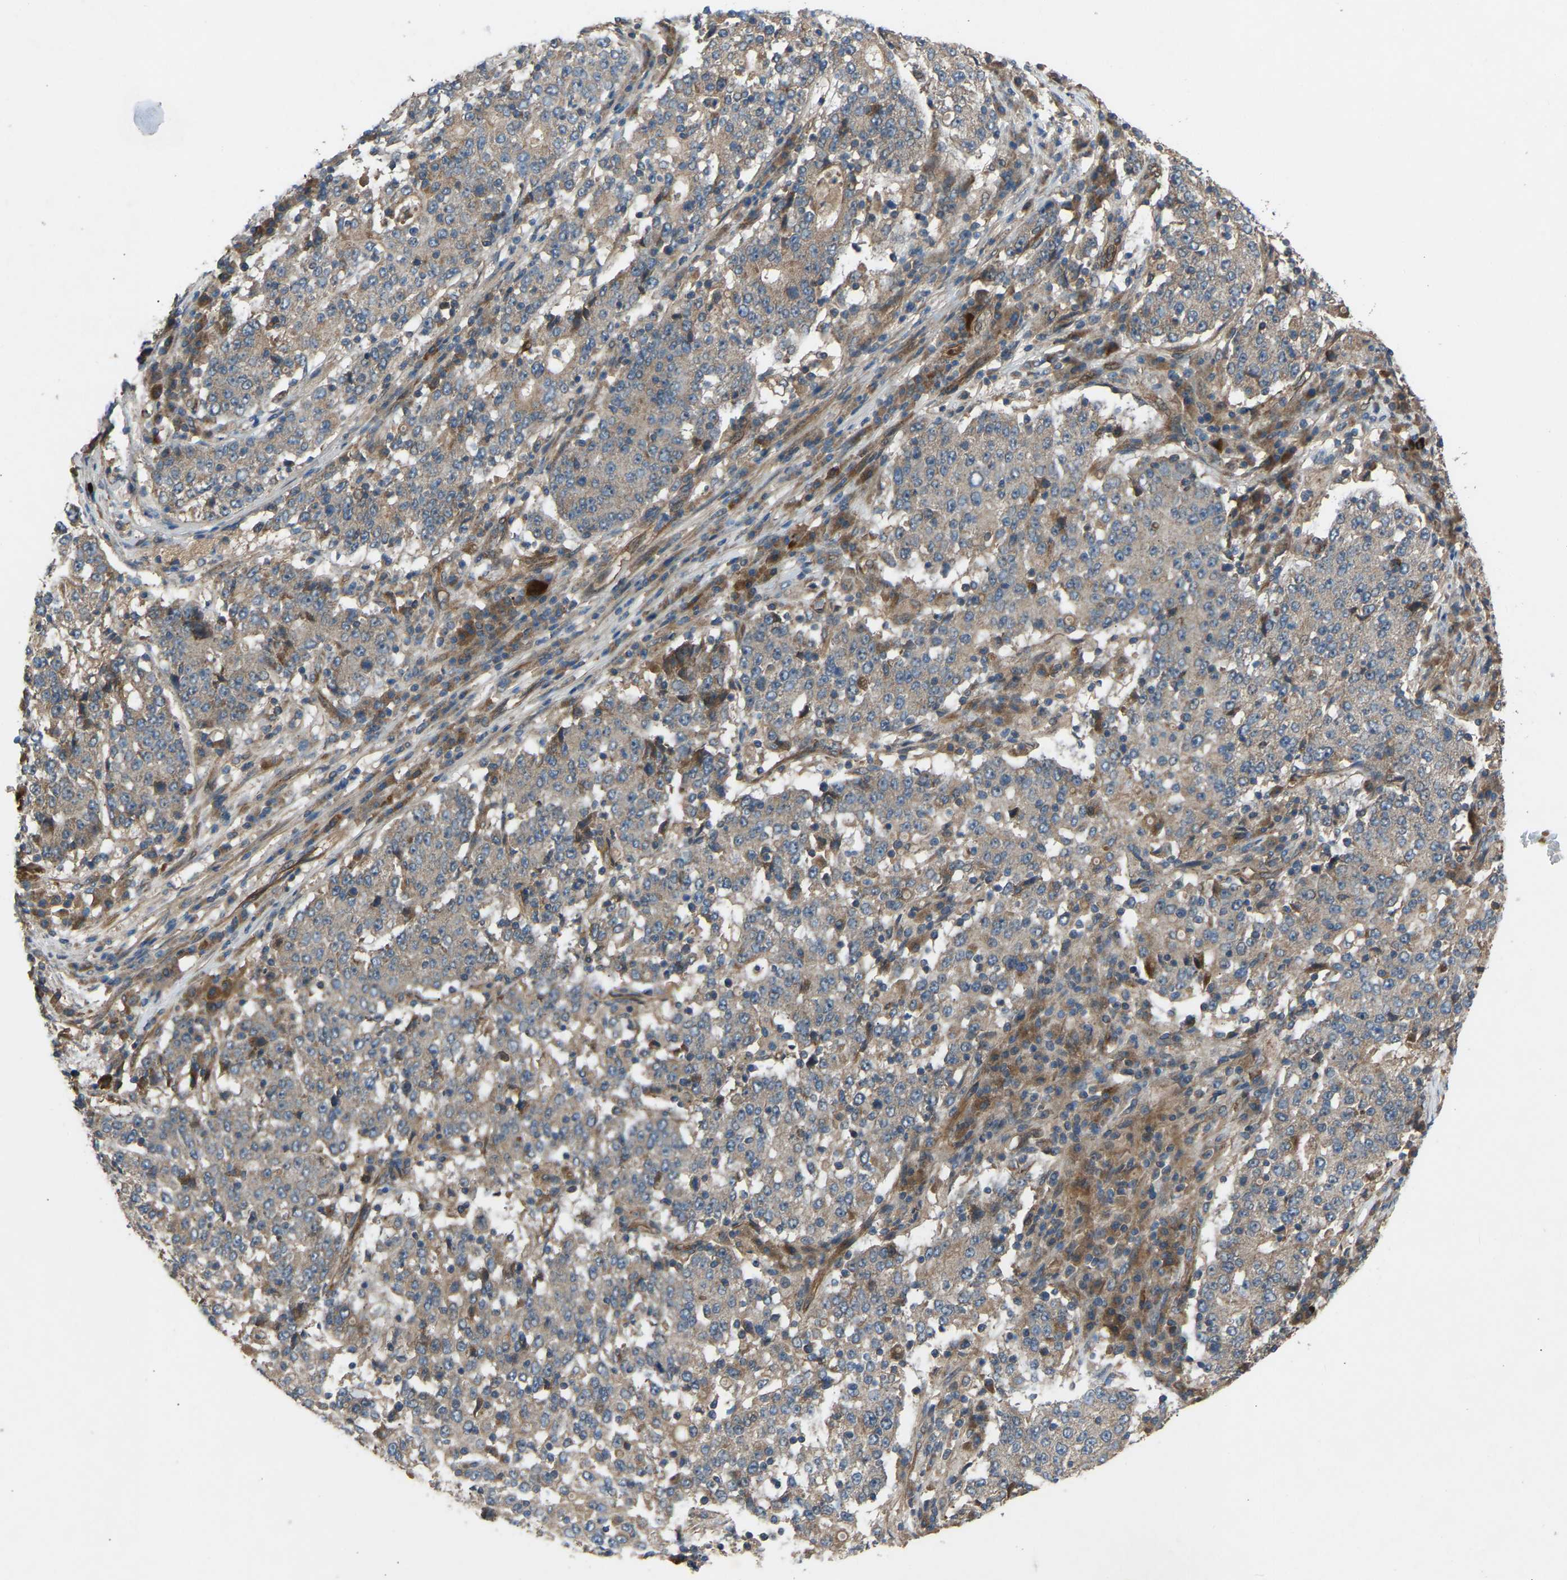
{"staining": {"intensity": "weak", "quantity": "<25%", "location": "cytoplasmic/membranous"}, "tissue": "stomach cancer", "cell_type": "Tumor cells", "image_type": "cancer", "snomed": [{"axis": "morphology", "description": "Adenocarcinoma, NOS"}, {"axis": "topography", "description": "Stomach"}], "caption": "Image shows no protein positivity in tumor cells of stomach adenocarcinoma tissue.", "gene": "GAS2L1", "patient": {"sex": "male", "age": 59}}